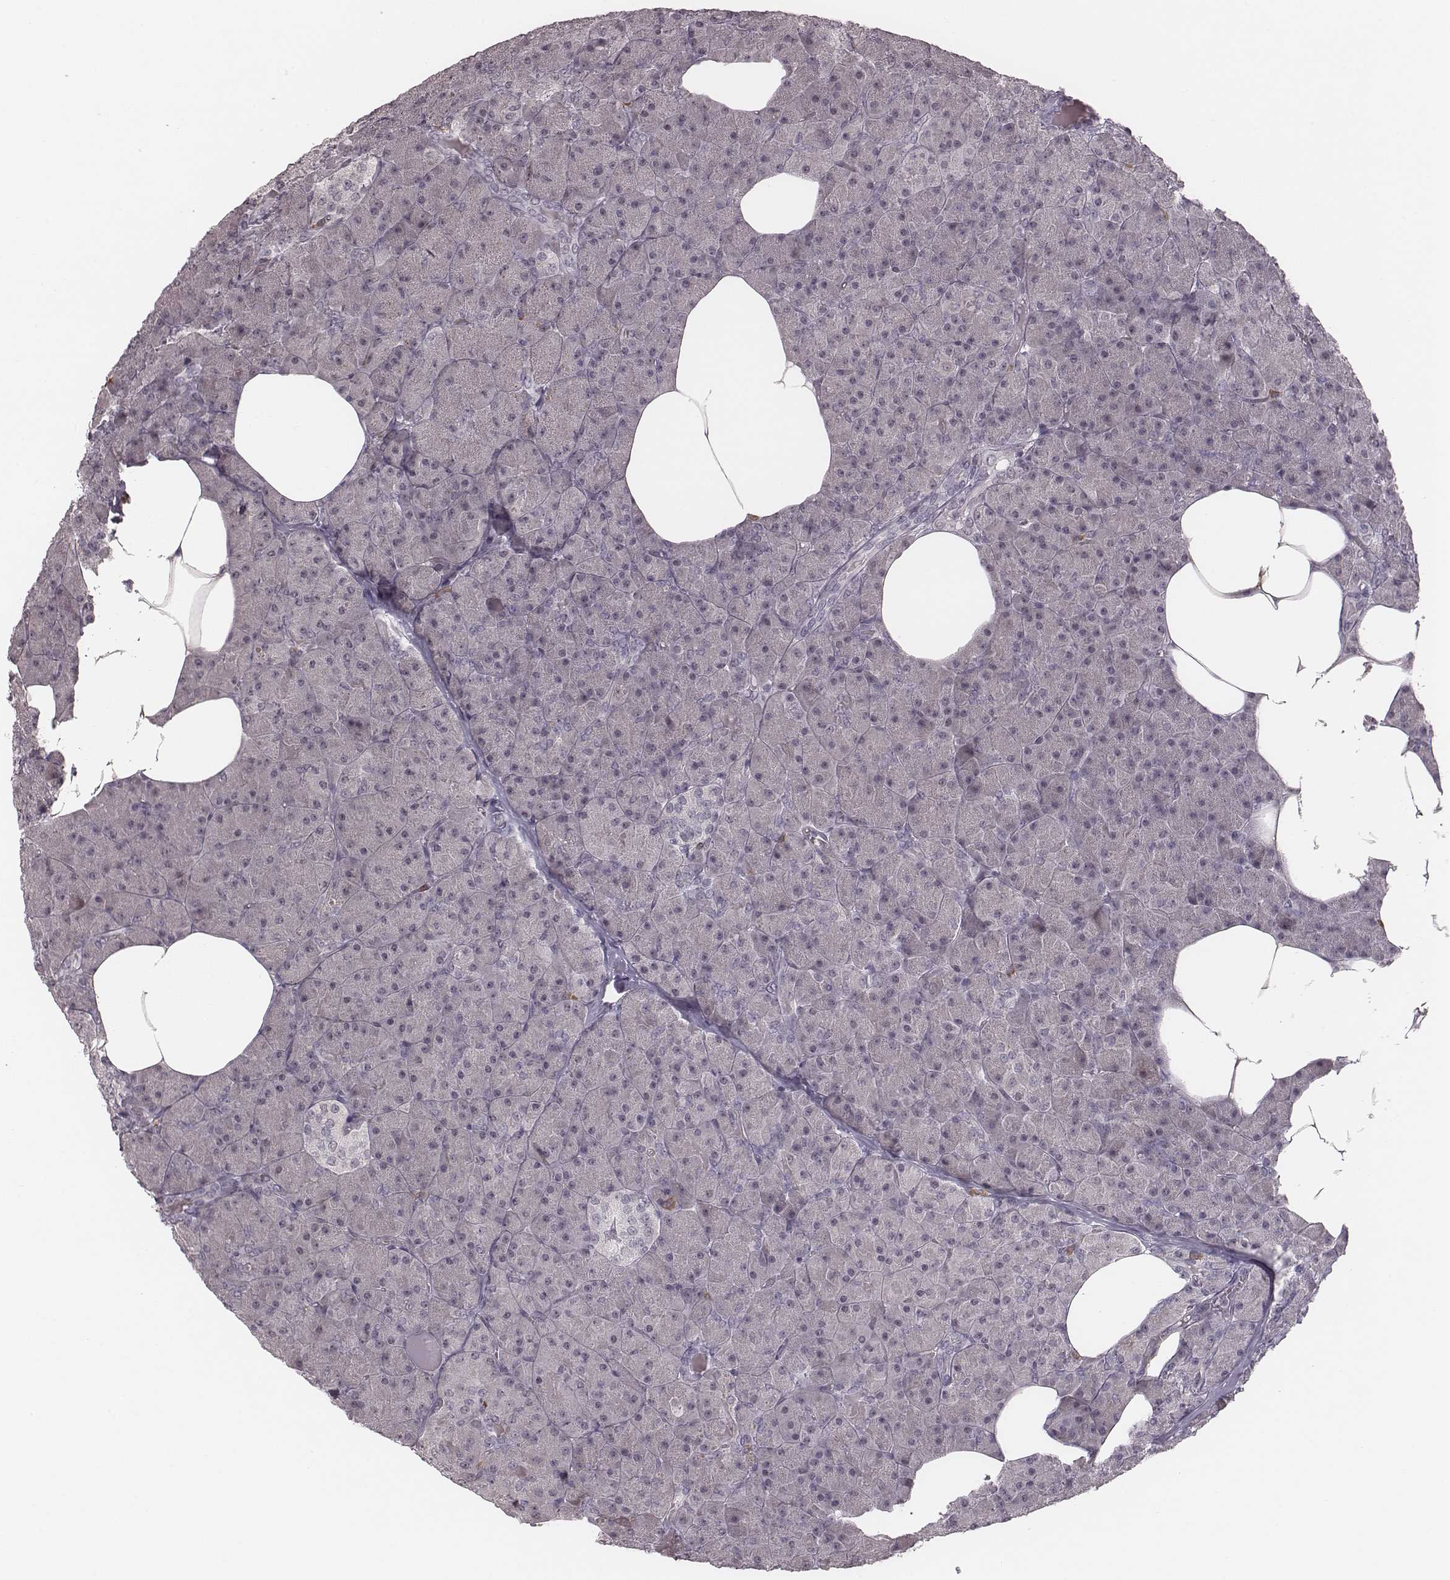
{"staining": {"intensity": "negative", "quantity": "none", "location": "none"}, "tissue": "pancreas", "cell_type": "Exocrine glandular cells", "image_type": "normal", "snomed": [{"axis": "morphology", "description": "Normal tissue, NOS"}, {"axis": "topography", "description": "Pancreas"}], "caption": "Immunohistochemistry of unremarkable human pancreas demonstrates no expression in exocrine glandular cells.", "gene": "RPGRIP1", "patient": {"sex": "female", "age": 45}}